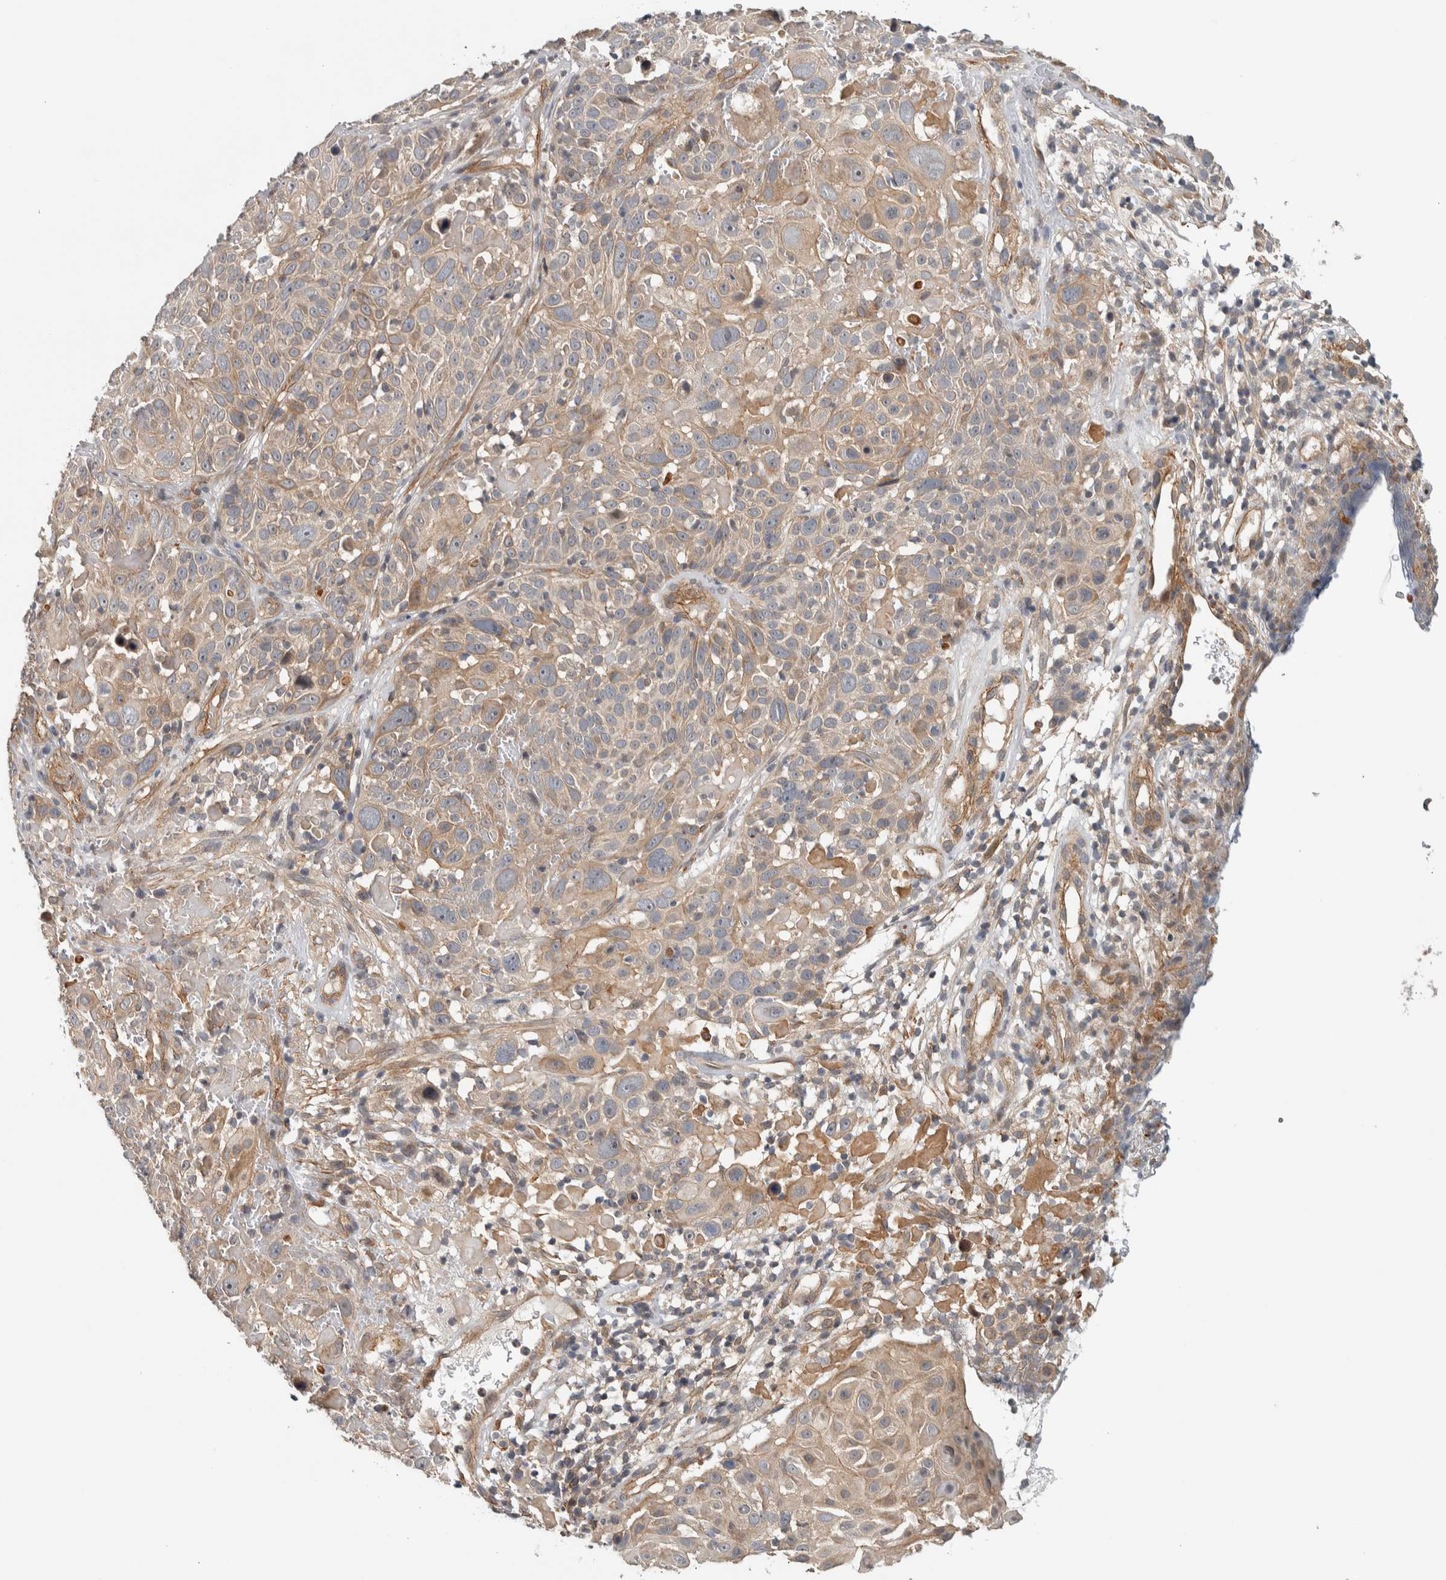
{"staining": {"intensity": "weak", "quantity": "25%-75%", "location": "cytoplasmic/membranous"}, "tissue": "cervical cancer", "cell_type": "Tumor cells", "image_type": "cancer", "snomed": [{"axis": "morphology", "description": "Squamous cell carcinoma, NOS"}, {"axis": "topography", "description": "Cervix"}], "caption": "Tumor cells exhibit low levels of weak cytoplasmic/membranous staining in approximately 25%-75% of cells in cervical cancer.", "gene": "TBC1D31", "patient": {"sex": "female", "age": 74}}